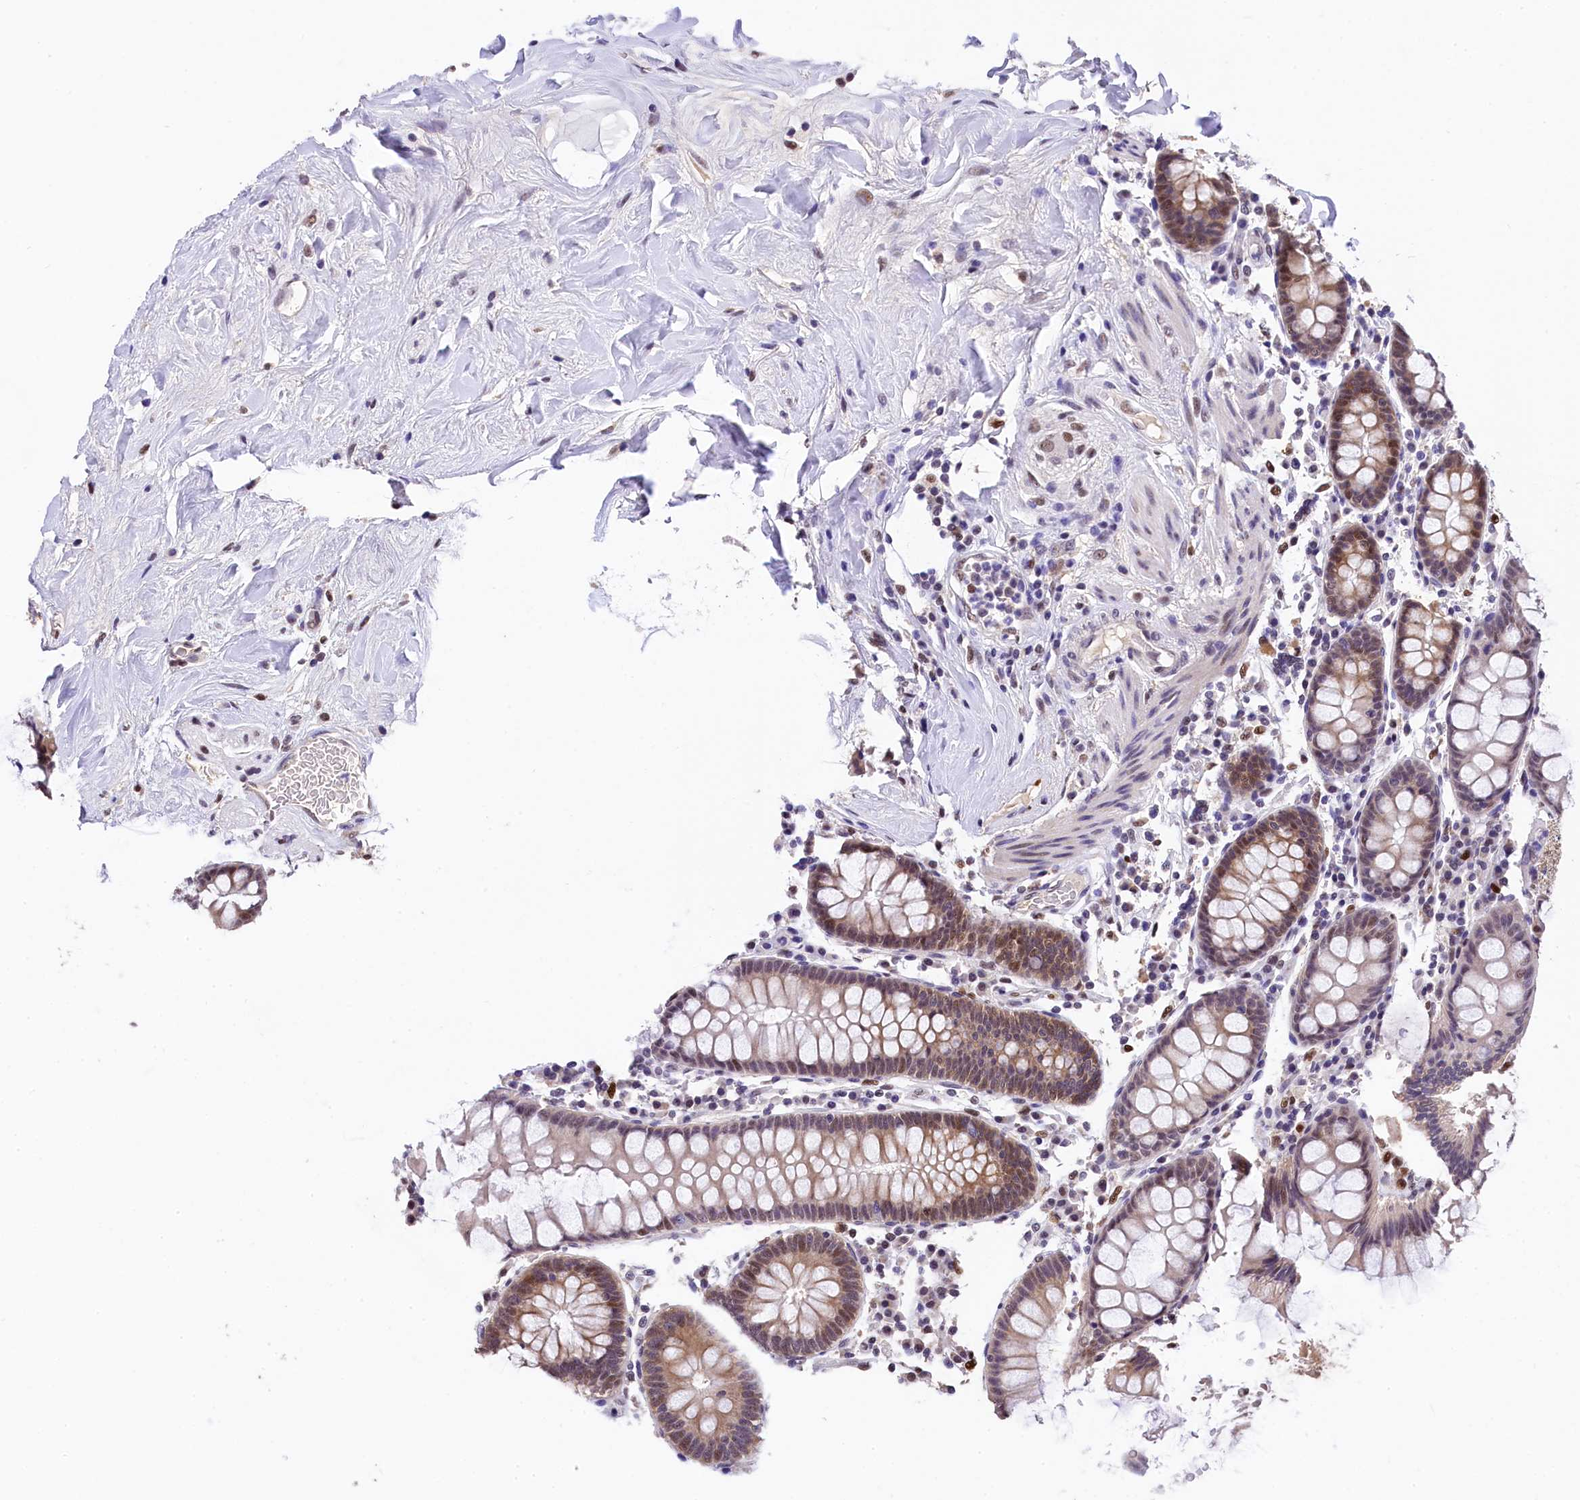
{"staining": {"intensity": "moderate", "quantity": ">75%", "location": "nuclear"}, "tissue": "colon", "cell_type": "Endothelial cells", "image_type": "normal", "snomed": [{"axis": "morphology", "description": "Normal tissue, NOS"}, {"axis": "topography", "description": "Colon"}], "caption": "Endothelial cells reveal medium levels of moderate nuclear positivity in approximately >75% of cells in benign colon.", "gene": "HECTD4", "patient": {"sex": "female", "age": 79}}